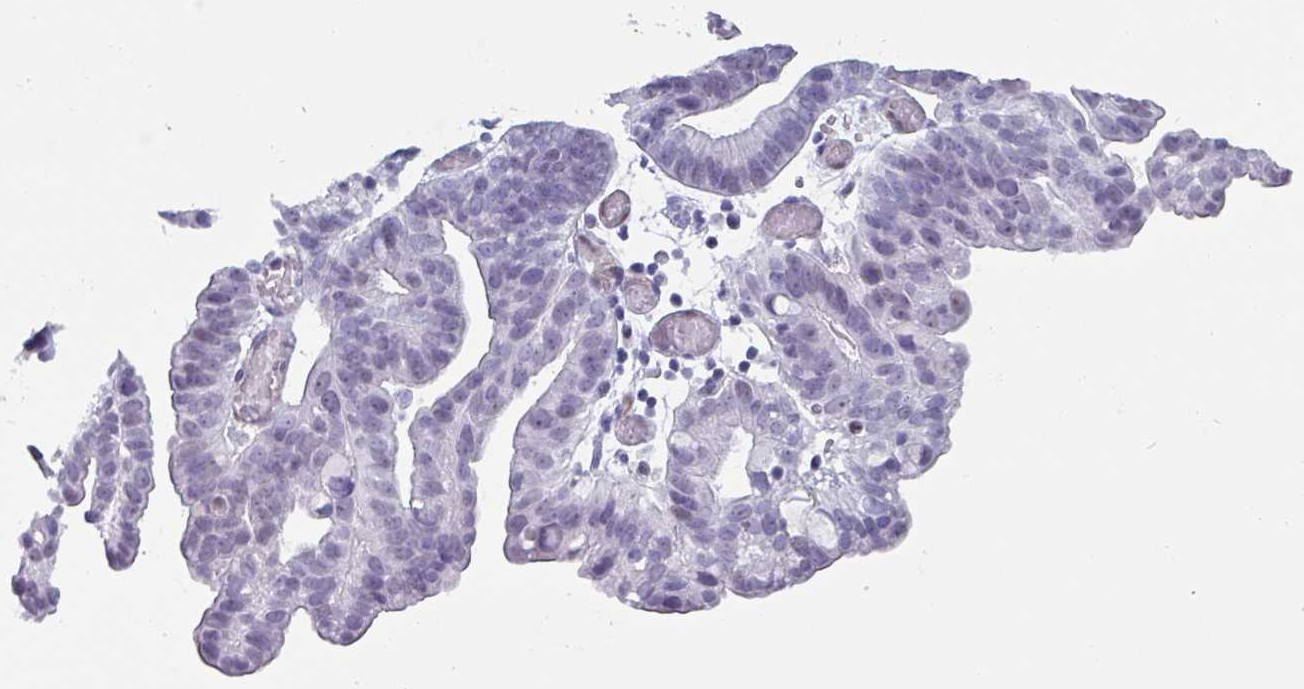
{"staining": {"intensity": "negative", "quantity": "none", "location": "none"}, "tissue": "ovarian cancer", "cell_type": "Tumor cells", "image_type": "cancer", "snomed": [{"axis": "morphology", "description": "Cystadenocarcinoma, serous, NOS"}, {"axis": "topography", "description": "Ovary"}], "caption": "Immunohistochemistry of human ovarian cancer (serous cystadenocarcinoma) displays no staining in tumor cells.", "gene": "ZNF816-ZNF321P", "patient": {"sex": "female", "age": 56}}